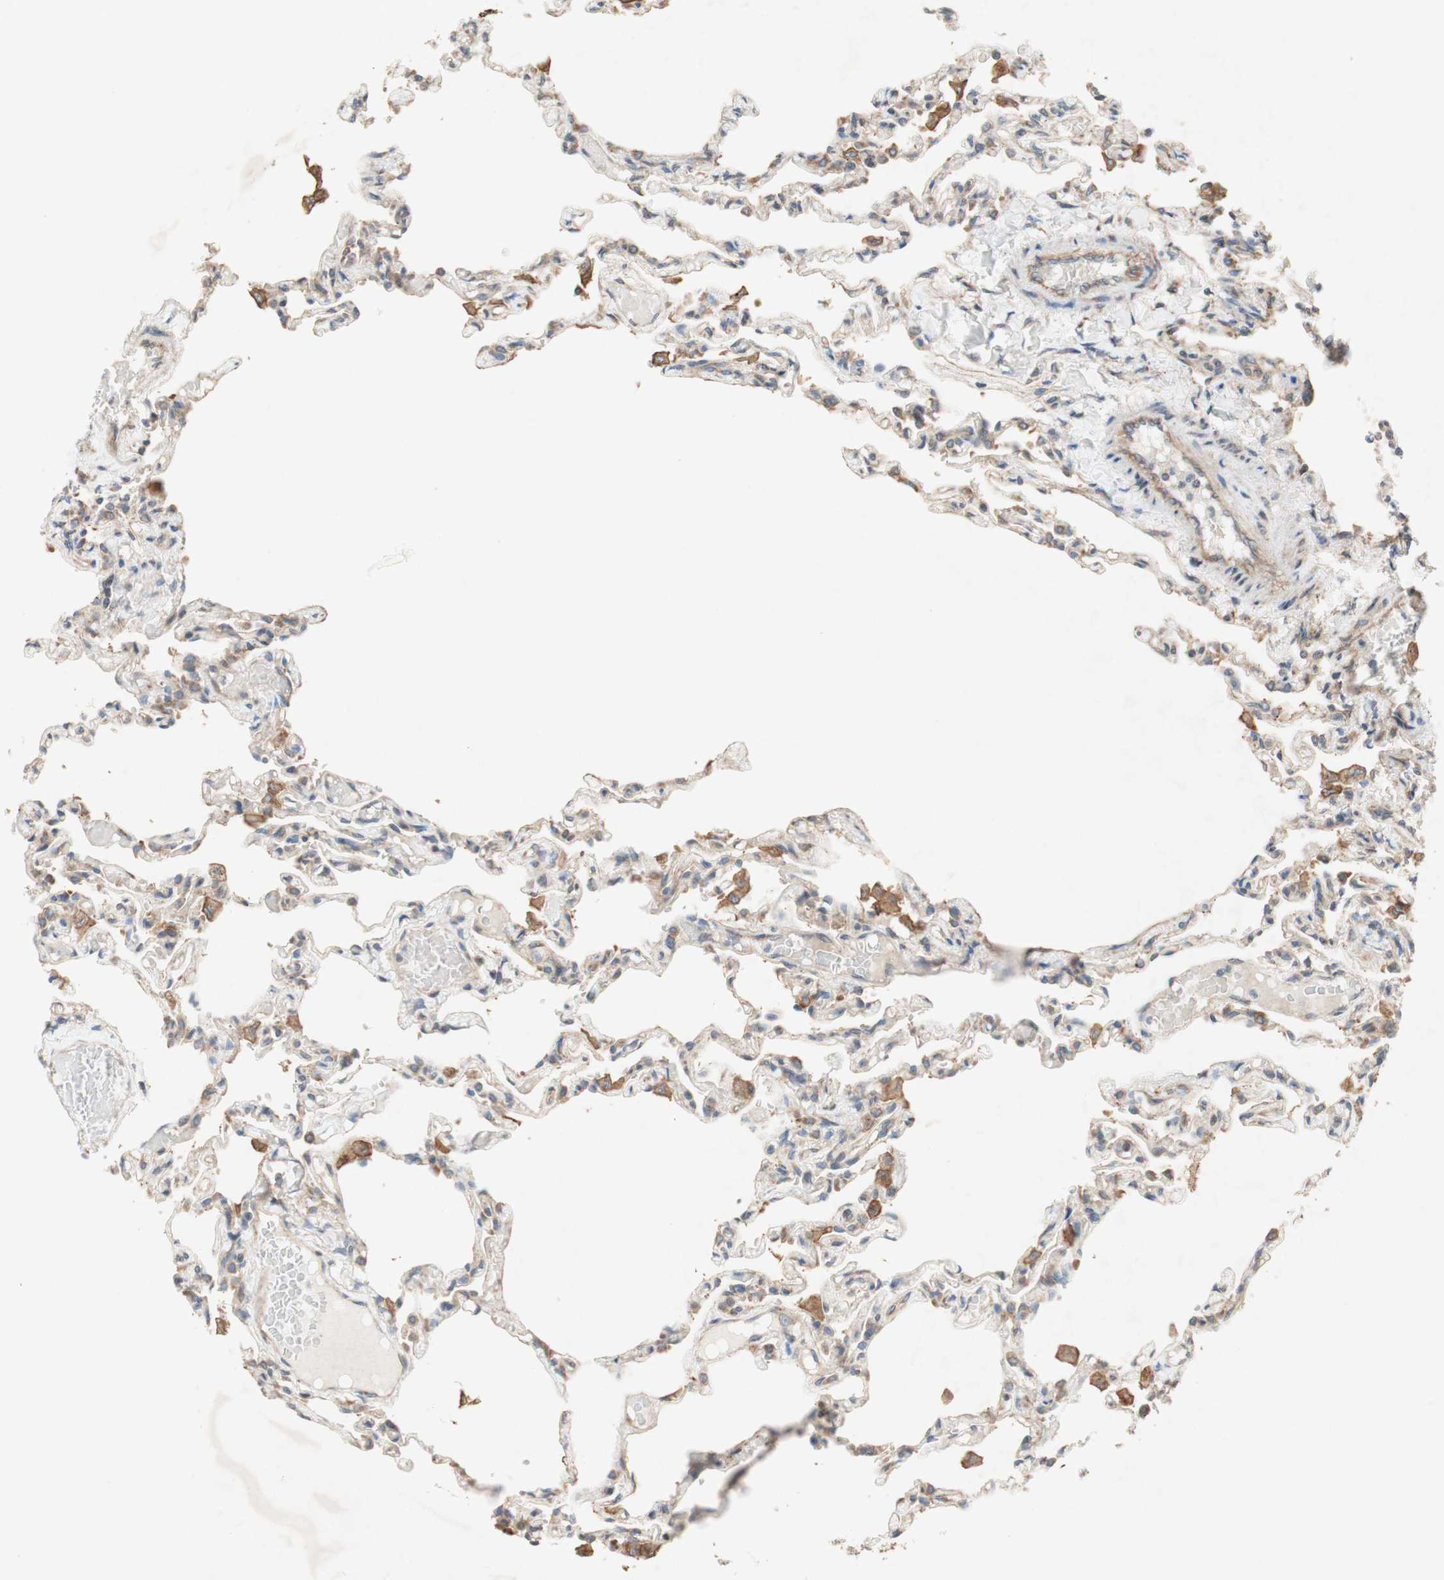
{"staining": {"intensity": "weak", "quantity": "25%-75%", "location": "cytoplasmic/membranous"}, "tissue": "lung", "cell_type": "Alveolar cells", "image_type": "normal", "snomed": [{"axis": "morphology", "description": "Normal tissue, NOS"}, {"axis": "topography", "description": "Lung"}], "caption": "This image exhibits immunohistochemistry (IHC) staining of normal human lung, with low weak cytoplasmic/membranous expression in about 25%-75% of alveolar cells.", "gene": "SOCS2", "patient": {"sex": "male", "age": 21}}